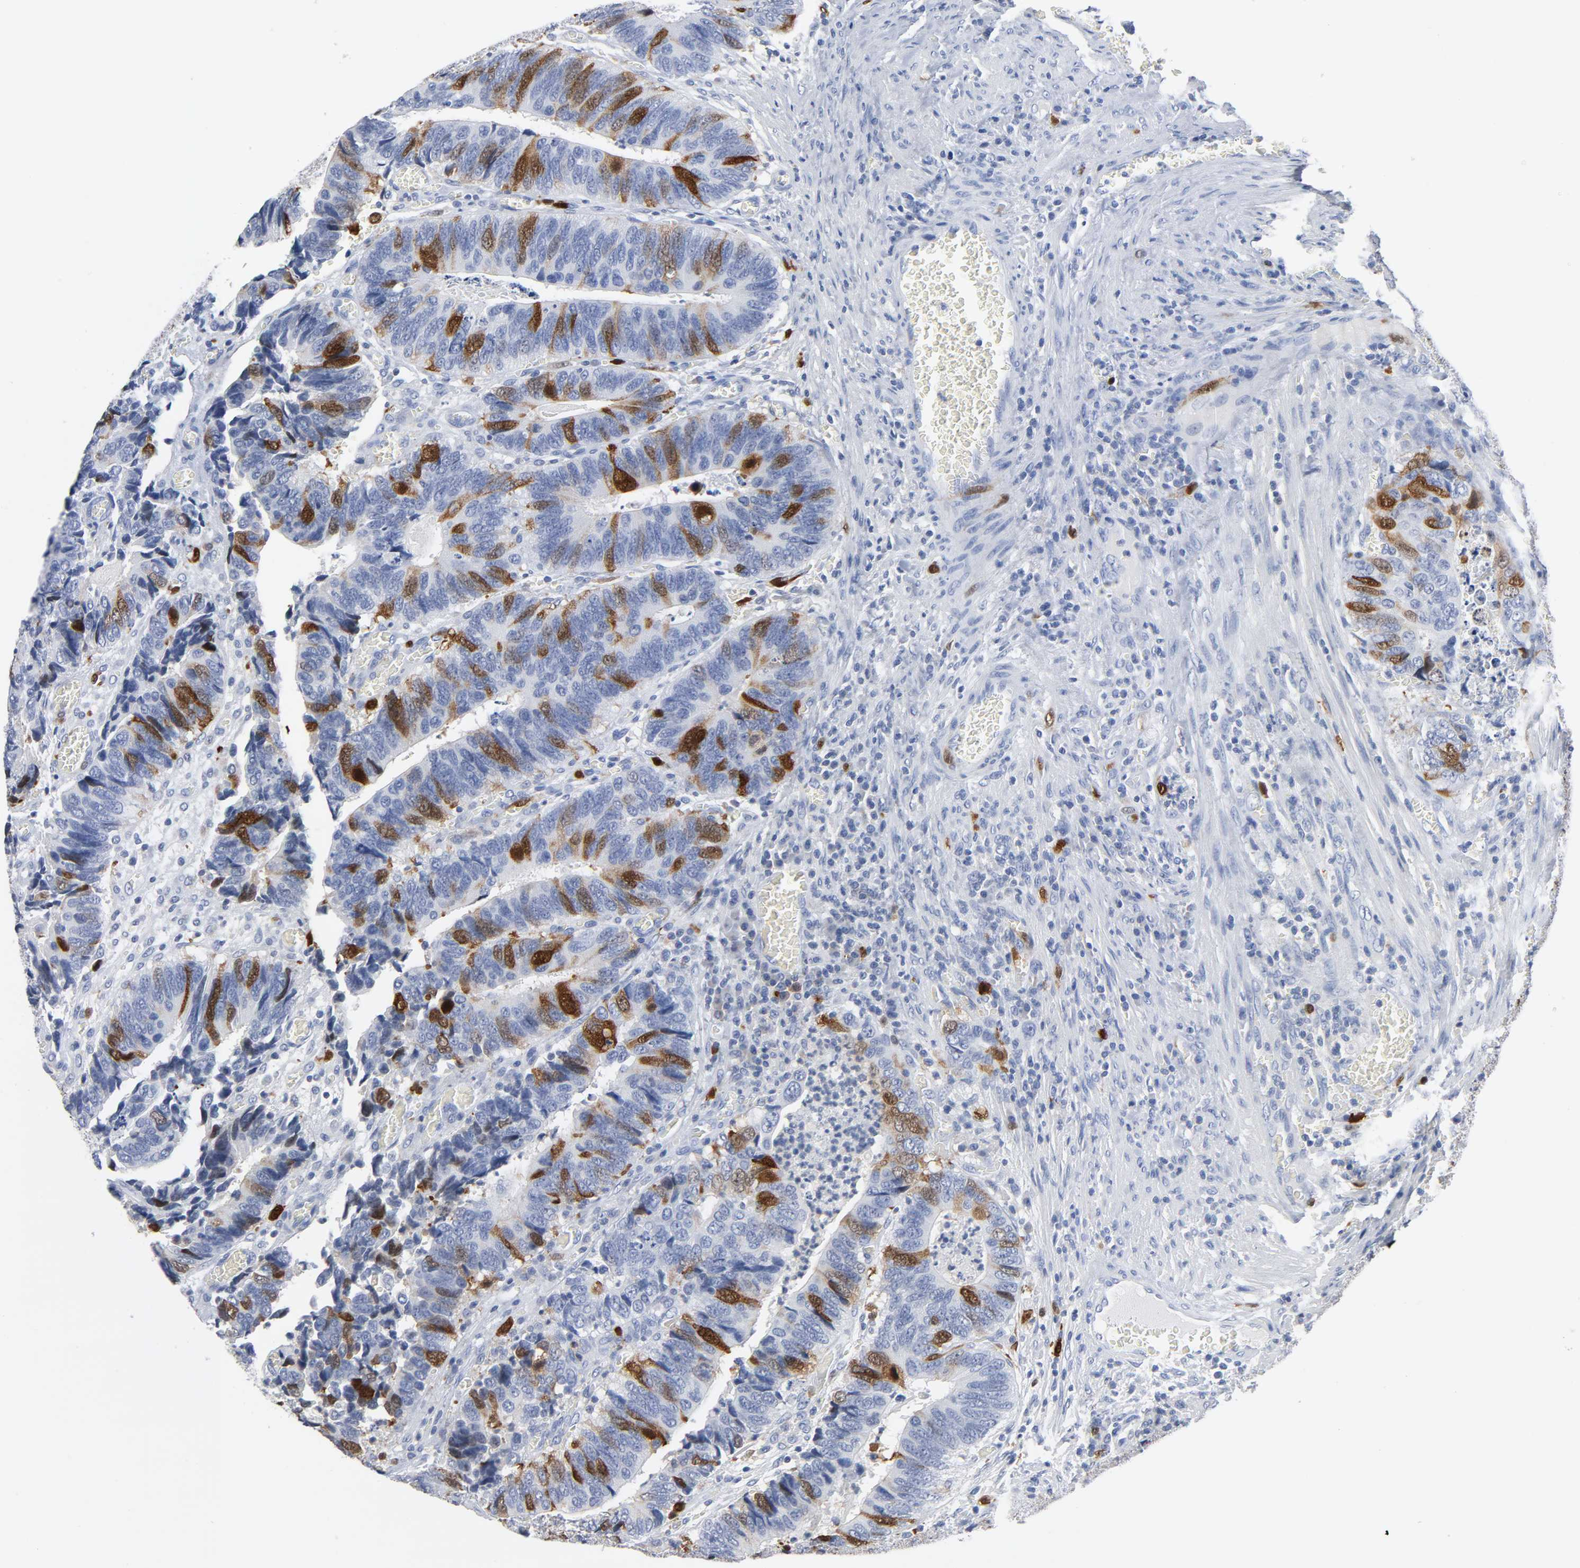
{"staining": {"intensity": "moderate", "quantity": "25%-75%", "location": "cytoplasmic/membranous,nuclear"}, "tissue": "colorectal cancer", "cell_type": "Tumor cells", "image_type": "cancer", "snomed": [{"axis": "morphology", "description": "Adenocarcinoma, NOS"}, {"axis": "topography", "description": "Colon"}], "caption": "Immunohistochemistry (DAB) staining of colorectal cancer (adenocarcinoma) exhibits moderate cytoplasmic/membranous and nuclear protein positivity in about 25%-75% of tumor cells.", "gene": "CDC20", "patient": {"sex": "male", "age": 72}}